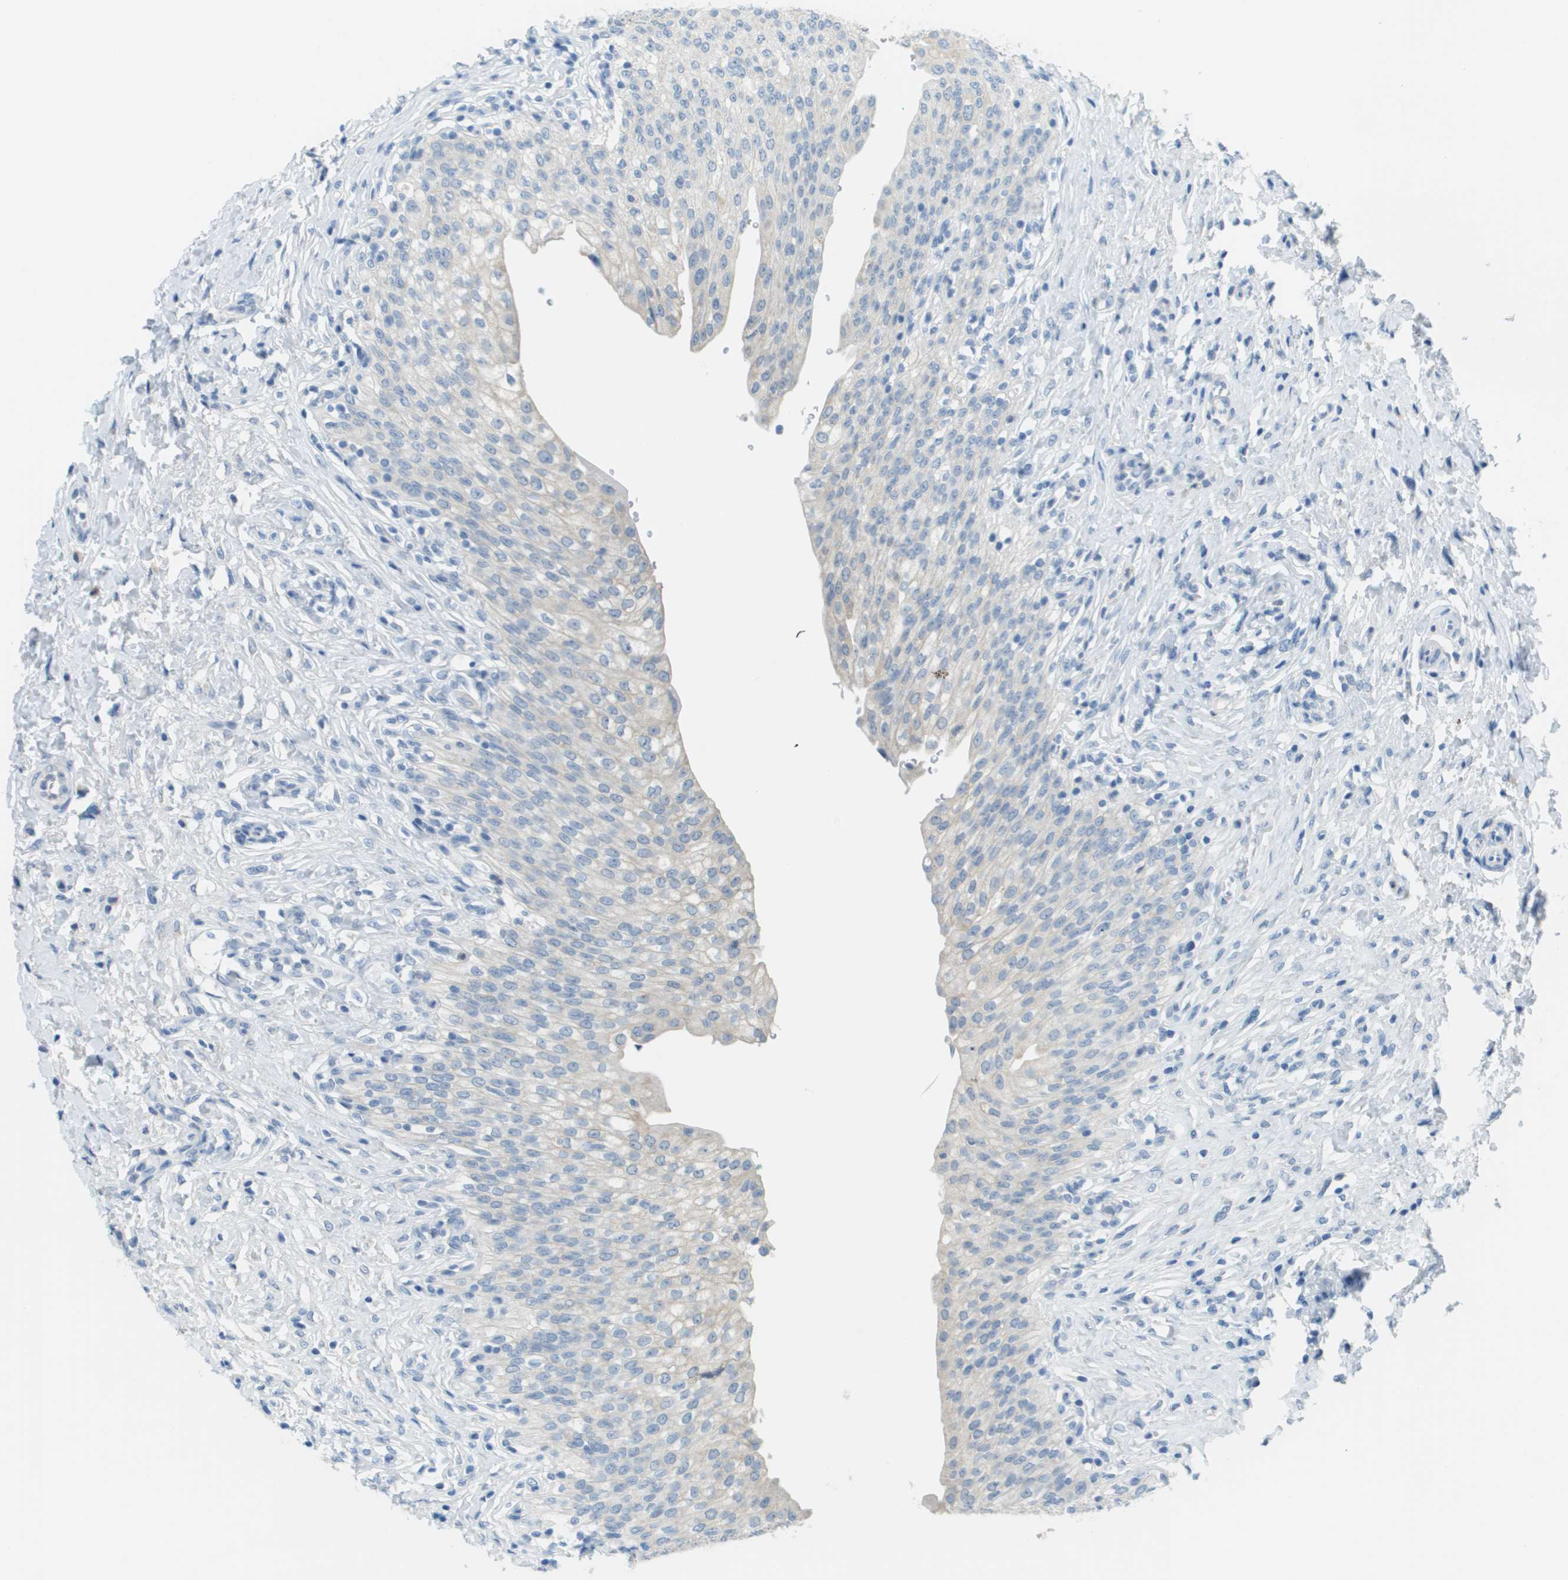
{"staining": {"intensity": "negative", "quantity": "none", "location": "none"}, "tissue": "urinary bladder", "cell_type": "Urothelial cells", "image_type": "normal", "snomed": [{"axis": "morphology", "description": "Urothelial carcinoma, High grade"}, {"axis": "topography", "description": "Urinary bladder"}], "caption": "Immunohistochemical staining of normal human urinary bladder shows no significant positivity in urothelial cells. (DAB IHC visualized using brightfield microscopy, high magnification).", "gene": "PTGDR2", "patient": {"sex": "male", "age": 46}}